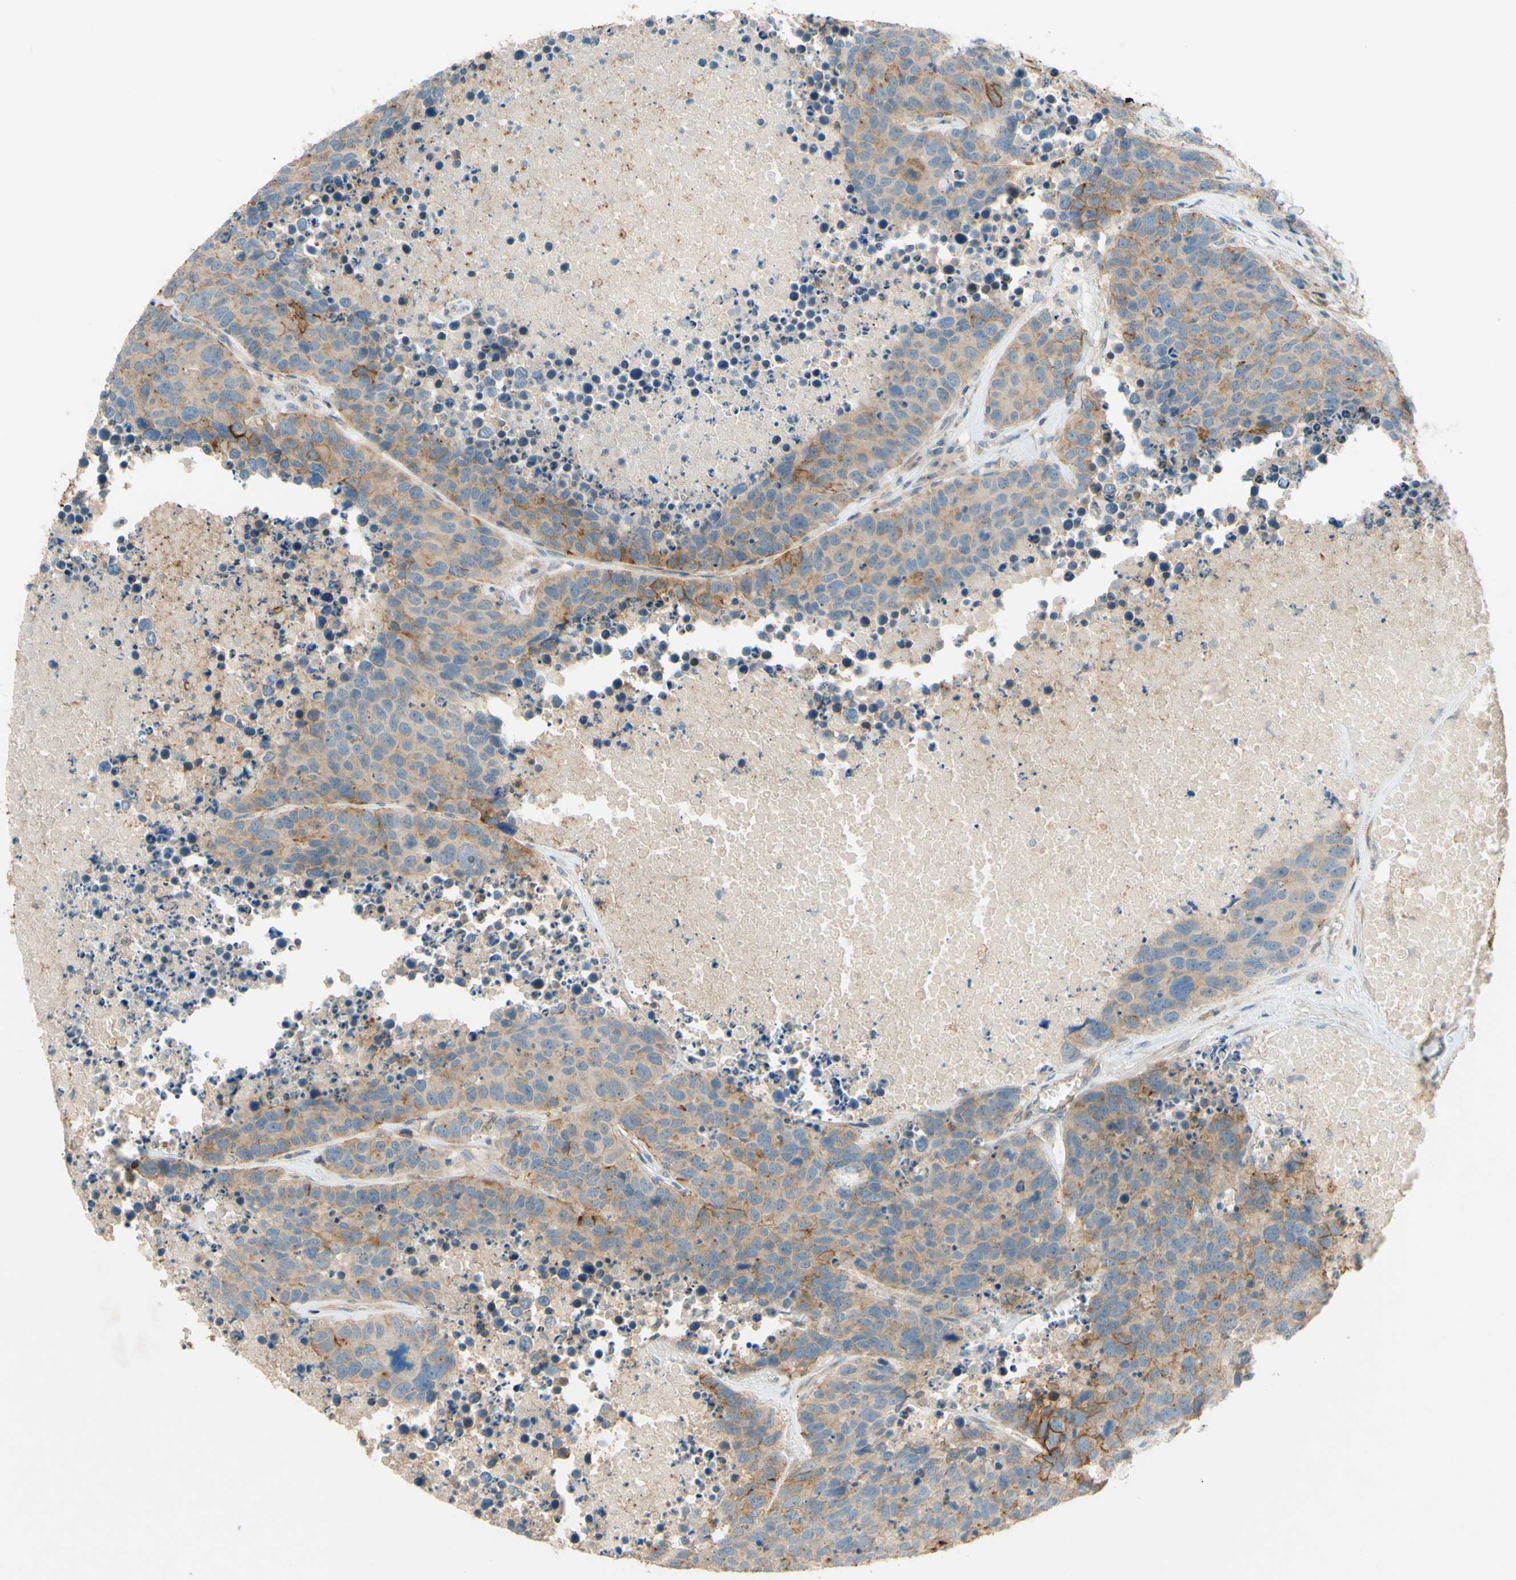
{"staining": {"intensity": "moderate", "quantity": "25%-75%", "location": "cytoplasmic/membranous"}, "tissue": "carcinoid", "cell_type": "Tumor cells", "image_type": "cancer", "snomed": [{"axis": "morphology", "description": "Carcinoid, malignant, NOS"}, {"axis": "topography", "description": "Lung"}], "caption": "Human carcinoid (malignant) stained for a protein (brown) displays moderate cytoplasmic/membranous positive expression in about 25%-75% of tumor cells.", "gene": "ADAM17", "patient": {"sex": "male", "age": 60}}